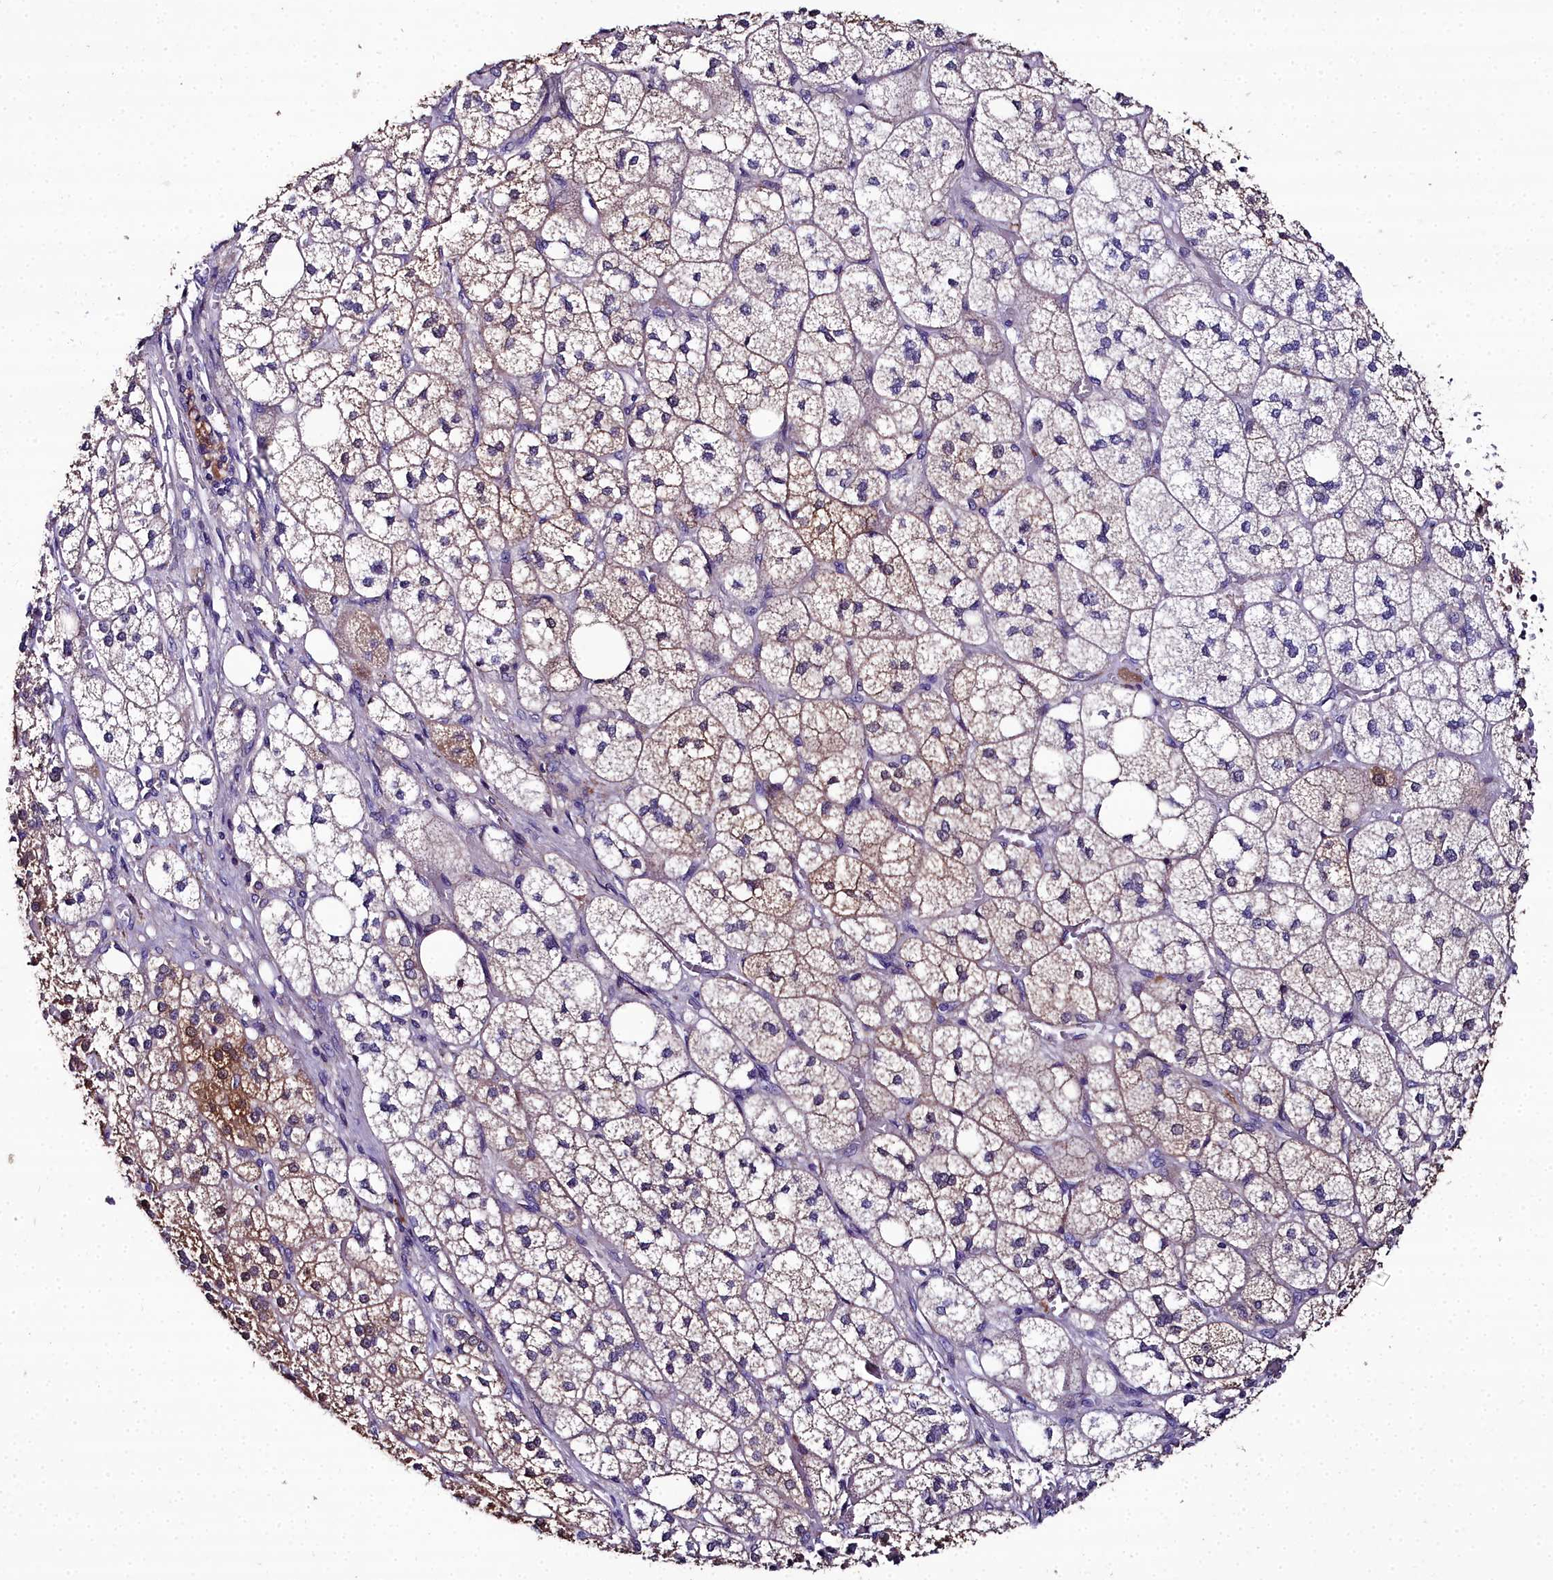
{"staining": {"intensity": "moderate", "quantity": "25%-75%", "location": "cytoplasmic/membranous"}, "tissue": "adrenal gland", "cell_type": "Glandular cells", "image_type": "normal", "snomed": [{"axis": "morphology", "description": "Normal tissue, NOS"}, {"axis": "topography", "description": "Adrenal gland"}], "caption": "Immunohistochemistry (IHC) (DAB (3,3'-diaminobenzidine)) staining of unremarkable human adrenal gland demonstrates moderate cytoplasmic/membranous protein positivity in about 25%-75% of glandular cells.", "gene": "NT5M", "patient": {"sex": "male", "age": 61}}